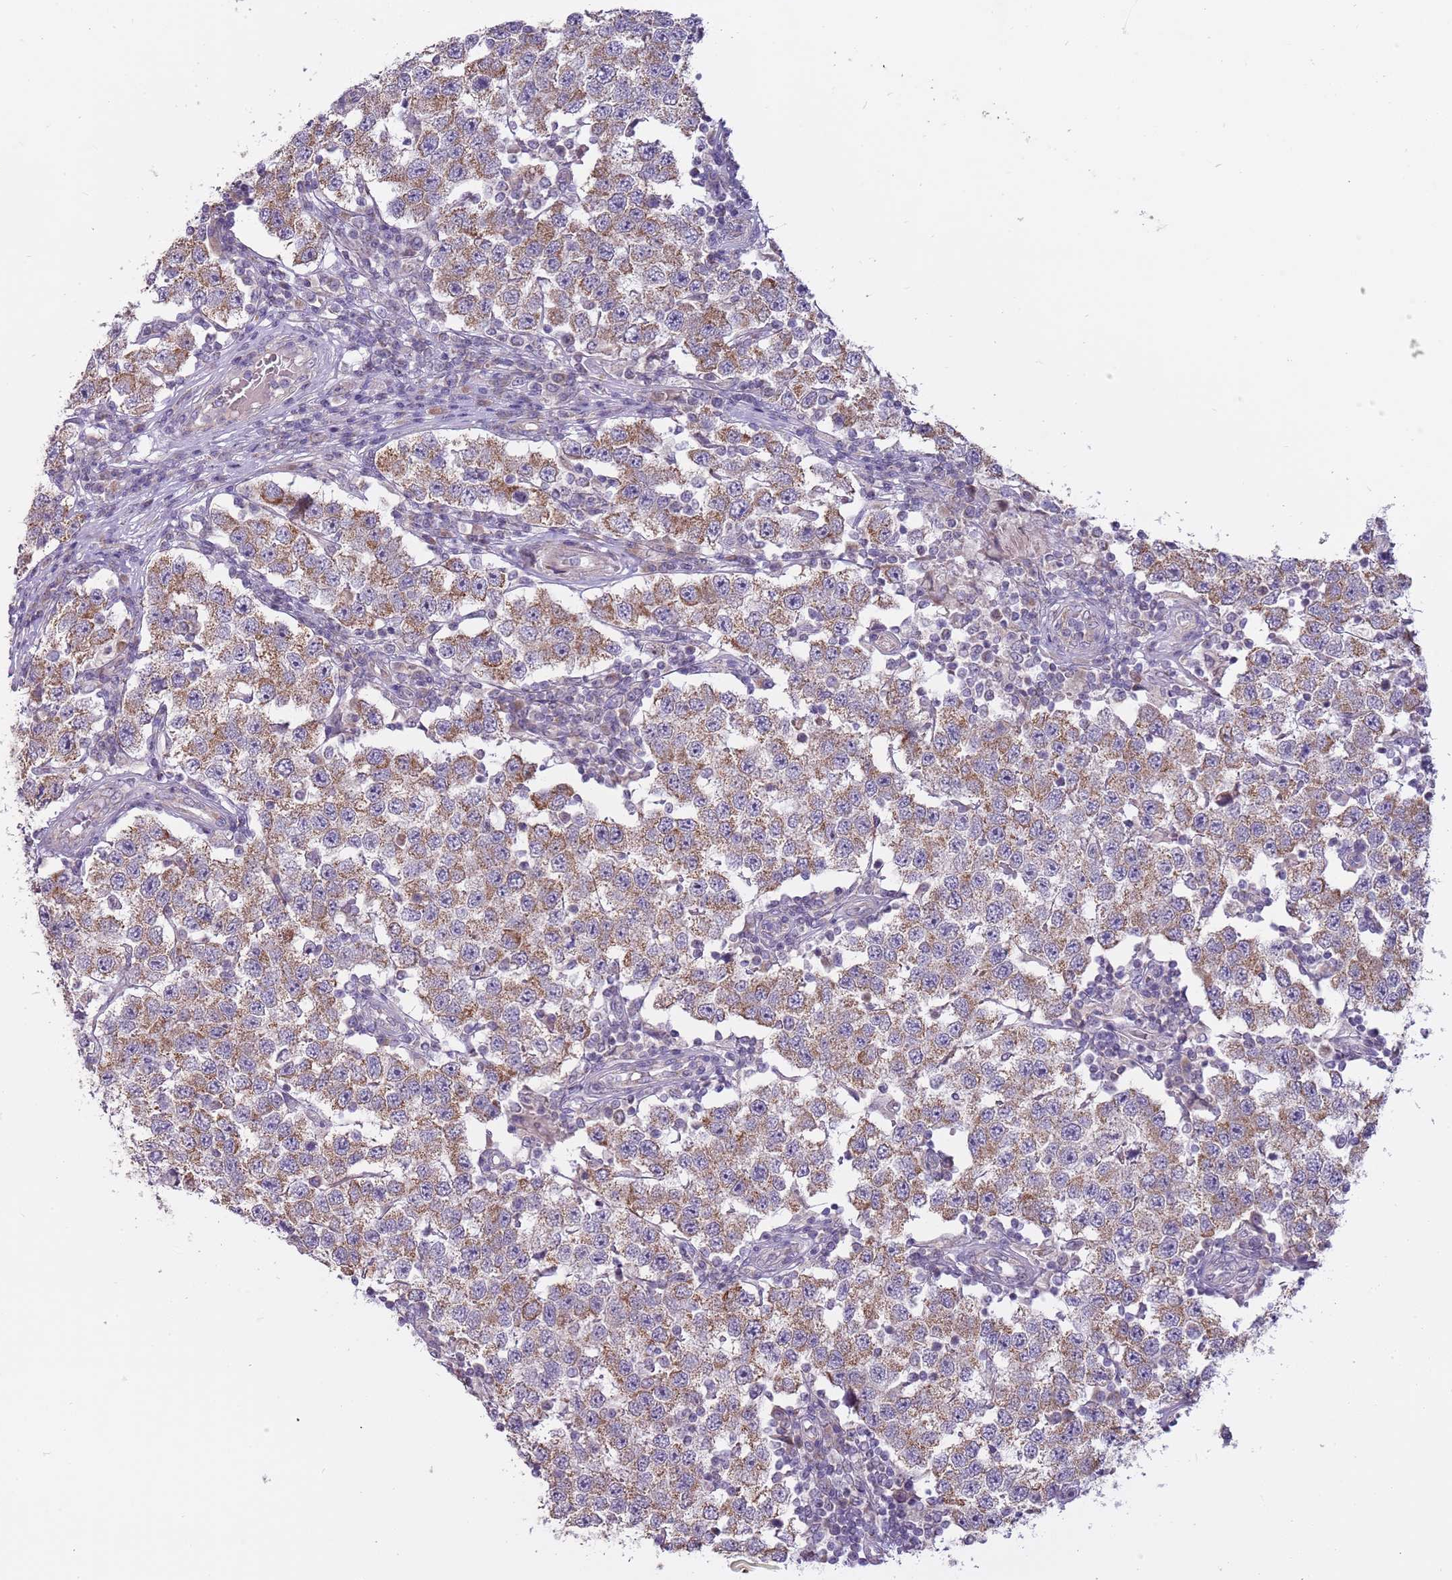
{"staining": {"intensity": "moderate", "quantity": "25%-75%", "location": "cytoplasmic/membranous"}, "tissue": "testis cancer", "cell_type": "Tumor cells", "image_type": "cancer", "snomed": [{"axis": "morphology", "description": "Seminoma, NOS"}, {"axis": "topography", "description": "Testis"}], "caption": "This is an image of immunohistochemistry staining of testis cancer, which shows moderate expression in the cytoplasmic/membranous of tumor cells.", "gene": "RNF181", "patient": {"sex": "male", "age": 34}}